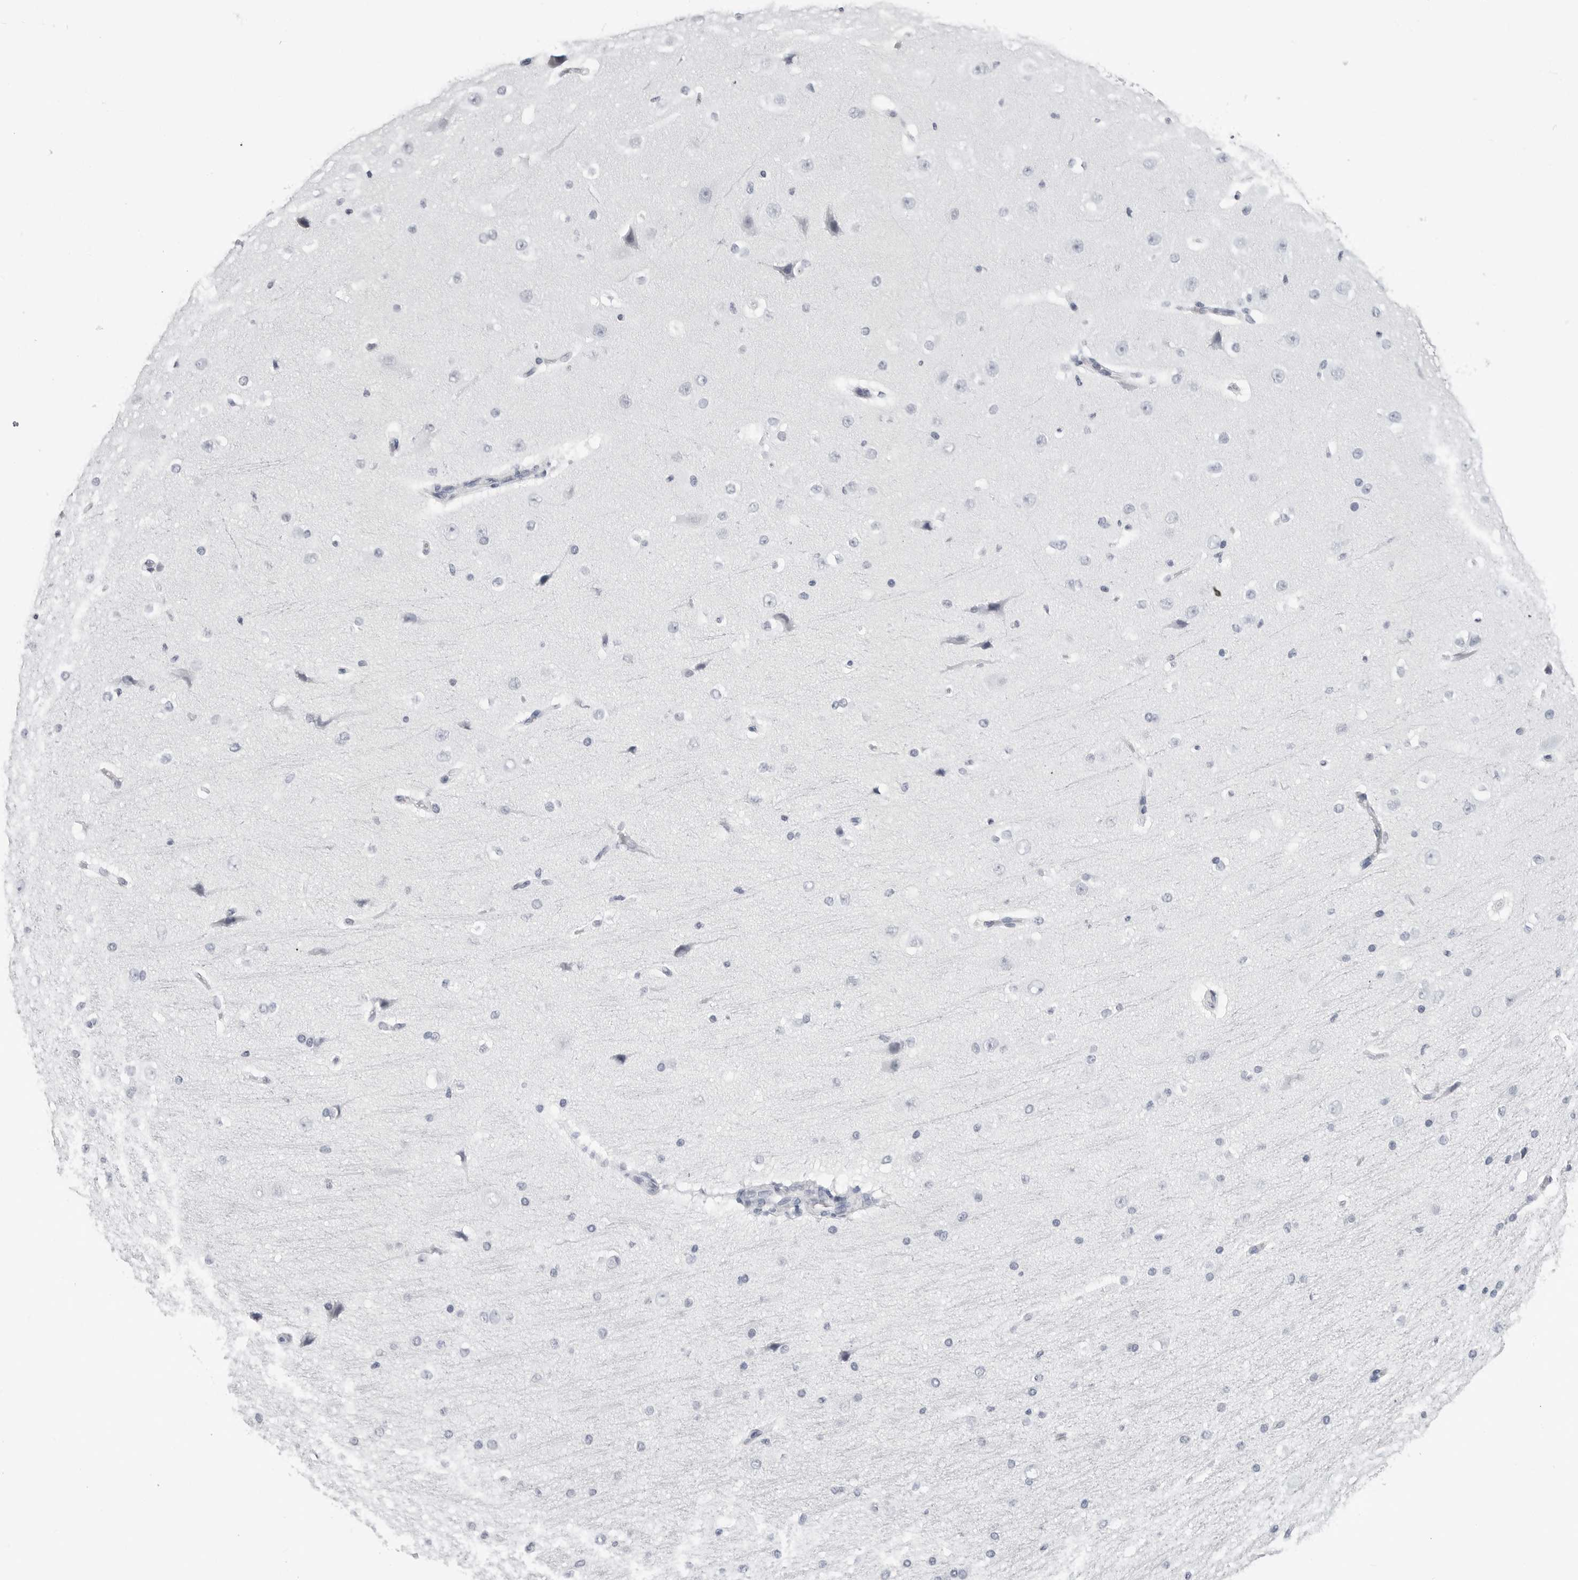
{"staining": {"intensity": "negative", "quantity": "none", "location": "none"}, "tissue": "cerebral cortex", "cell_type": "Endothelial cells", "image_type": "normal", "snomed": [{"axis": "morphology", "description": "Normal tissue, NOS"}, {"axis": "morphology", "description": "Developmental malformation"}, {"axis": "topography", "description": "Cerebral cortex"}], "caption": "This is an IHC image of benign cerebral cortex. There is no staining in endothelial cells.", "gene": "PGA3", "patient": {"sex": "female", "age": 30}}